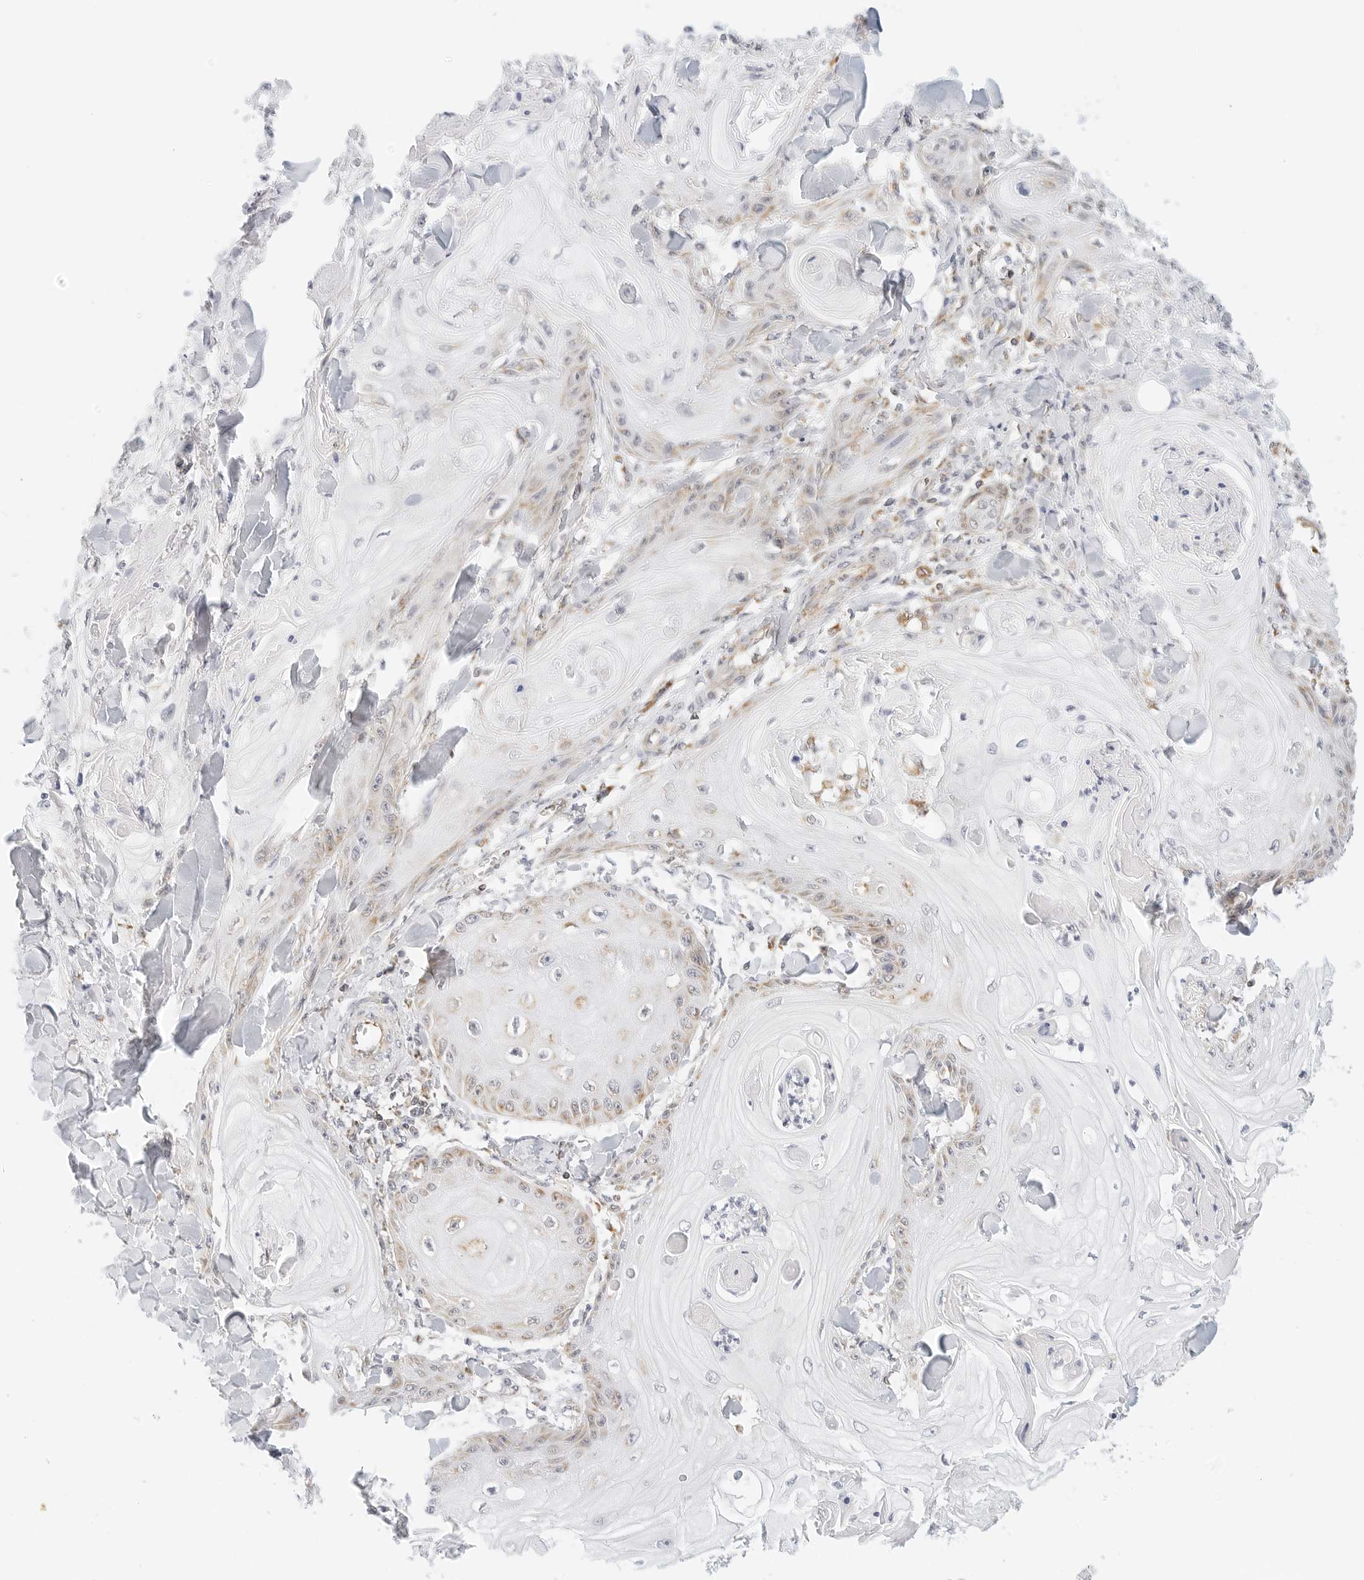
{"staining": {"intensity": "weak", "quantity": "<25%", "location": "cytoplasmic/membranous"}, "tissue": "skin cancer", "cell_type": "Tumor cells", "image_type": "cancer", "snomed": [{"axis": "morphology", "description": "Squamous cell carcinoma, NOS"}, {"axis": "topography", "description": "Skin"}], "caption": "Histopathology image shows no significant protein positivity in tumor cells of skin cancer (squamous cell carcinoma). (Brightfield microscopy of DAB immunohistochemistry (IHC) at high magnification).", "gene": "ATL1", "patient": {"sex": "male", "age": 74}}